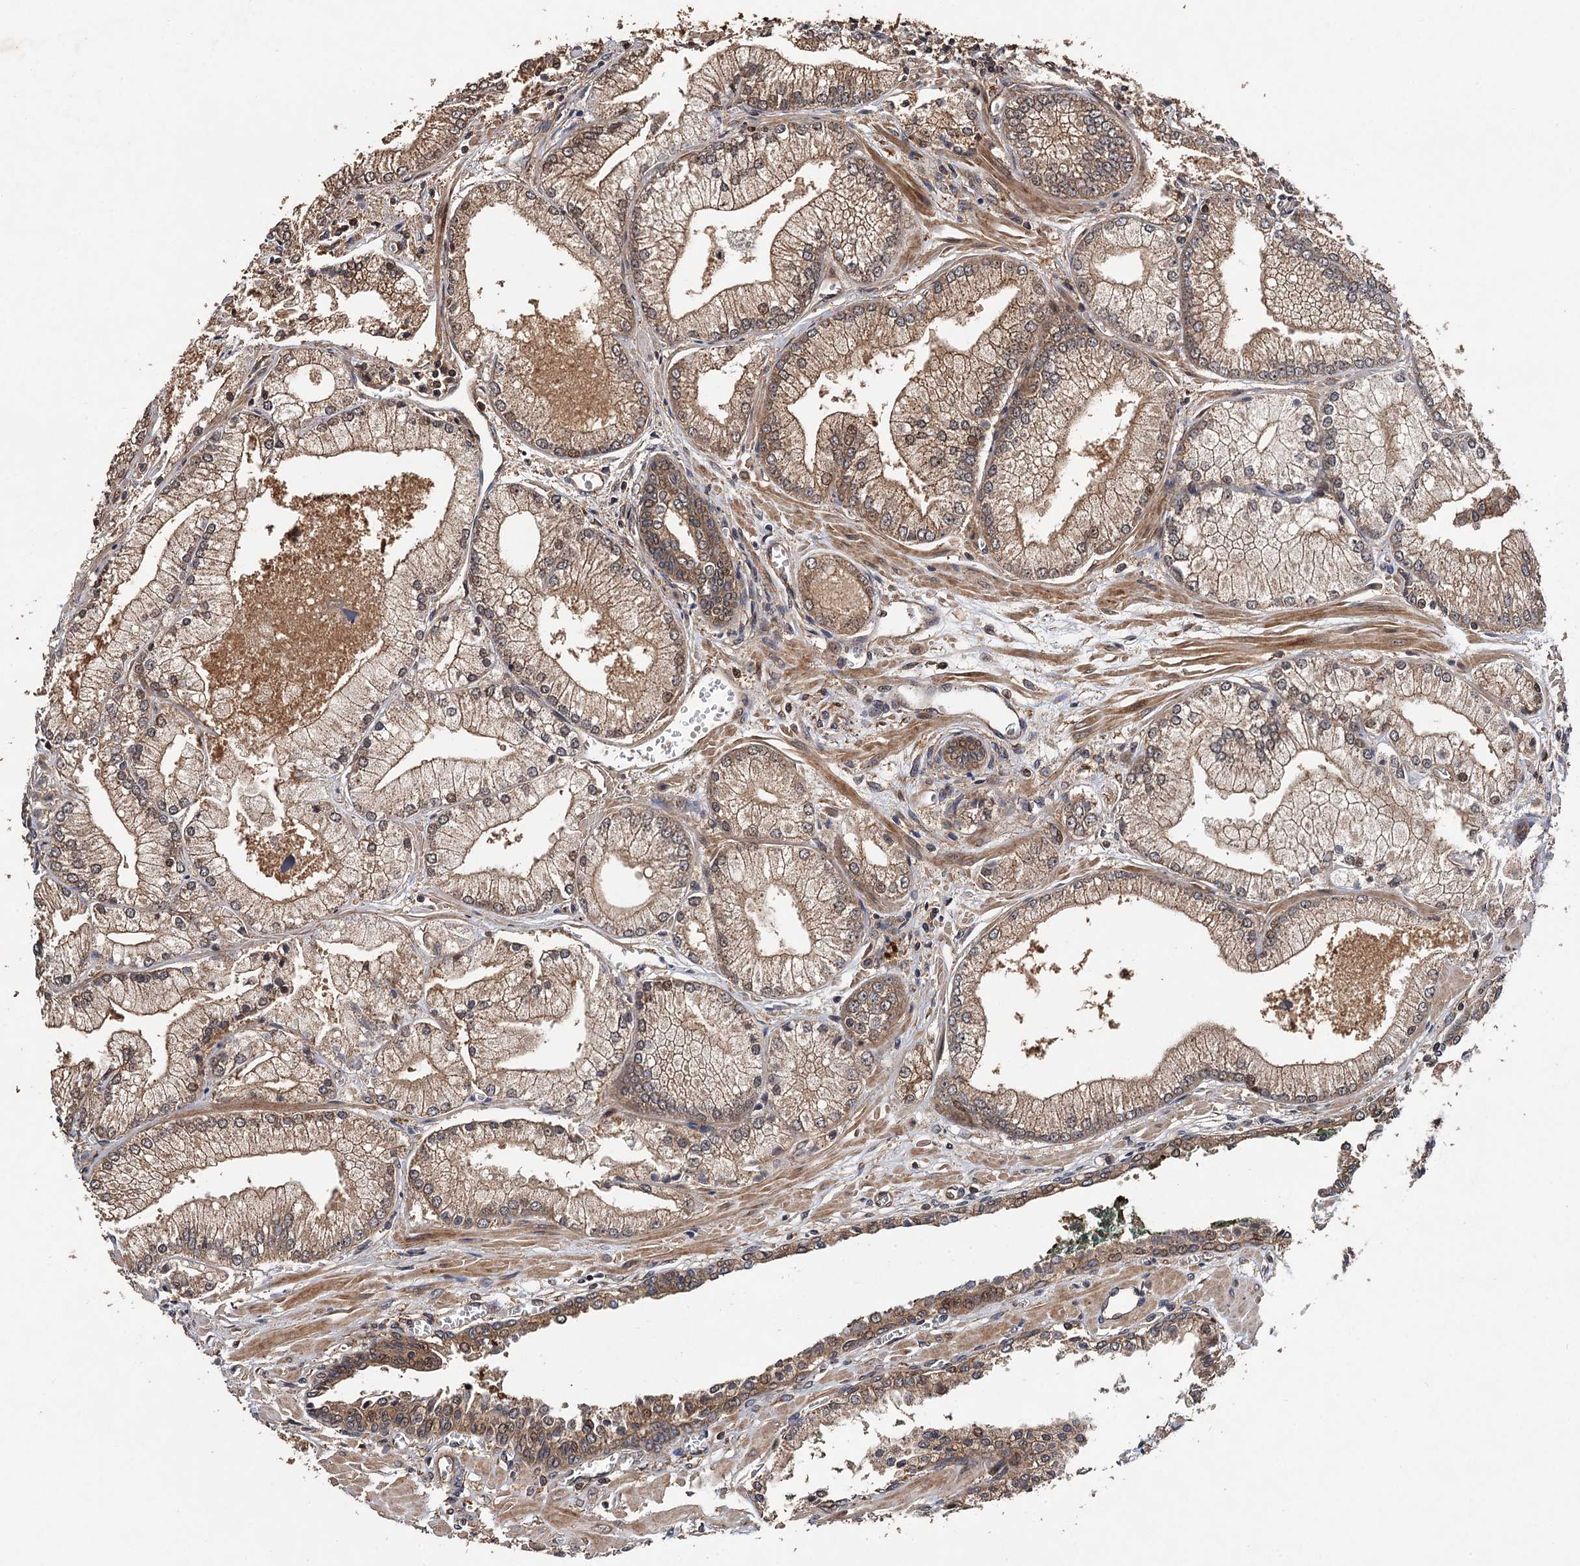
{"staining": {"intensity": "weak", "quantity": "25%-75%", "location": "cytoplasmic/membranous,nuclear"}, "tissue": "prostate cancer", "cell_type": "Tumor cells", "image_type": "cancer", "snomed": [{"axis": "morphology", "description": "Adenocarcinoma, Low grade"}, {"axis": "topography", "description": "Prostate"}], "caption": "Immunohistochemistry (IHC) staining of prostate cancer (adenocarcinoma (low-grade)), which demonstrates low levels of weak cytoplasmic/membranous and nuclear staining in about 25%-75% of tumor cells indicating weak cytoplasmic/membranous and nuclear protein staining. The staining was performed using DAB (3,3'-diaminobenzidine) (brown) for protein detection and nuclei were counterstained in hematoxylin (blue).", "gene": "TMEM39B", "patient": {"sex": "male", "age": 67}}